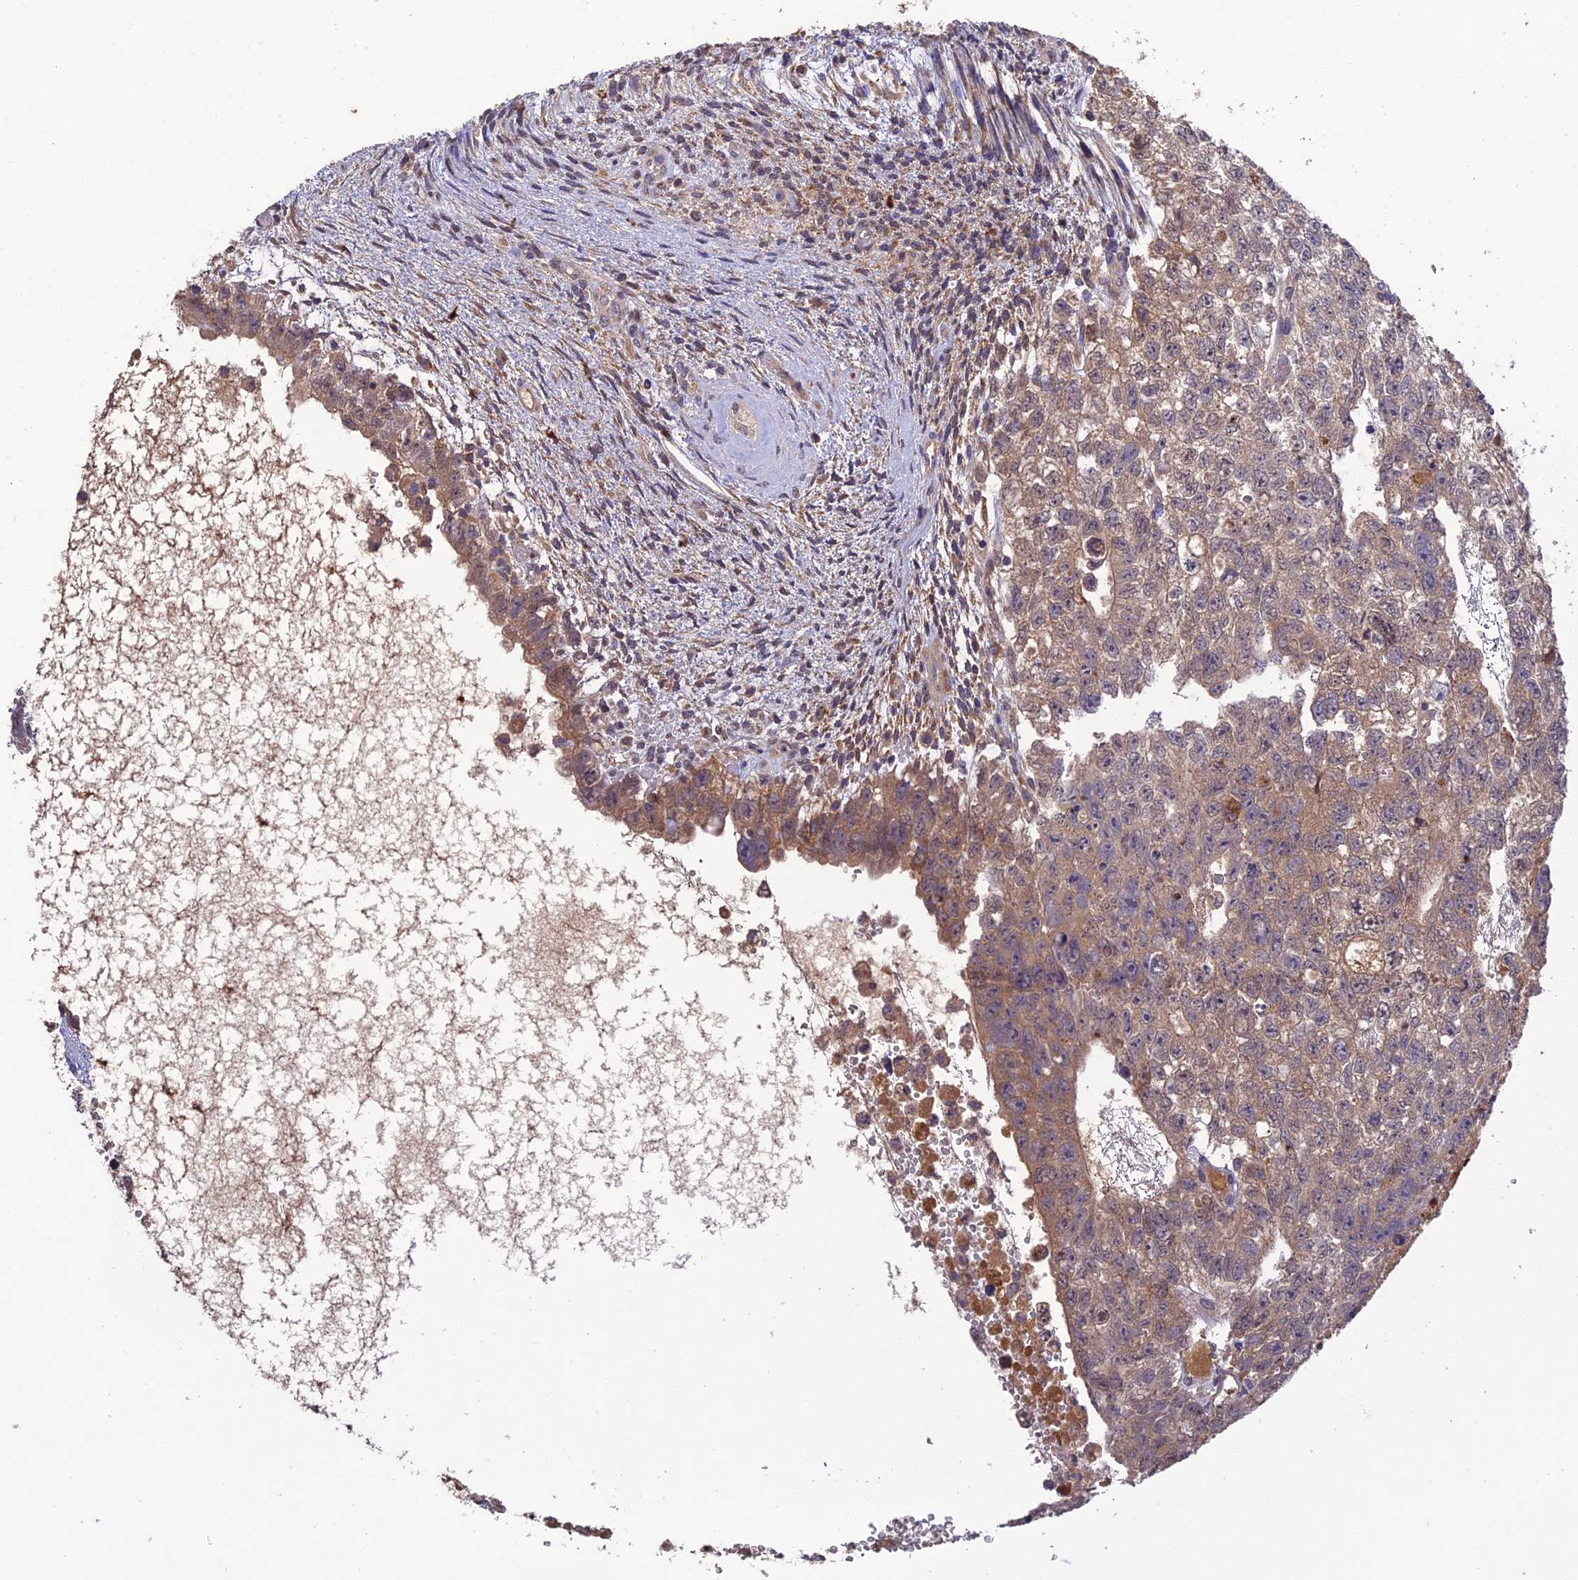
{"staining": {"intensity": "moderate", "quantity": "25%-75%", "location": "cytoplasmic/membranous"}, "tissue": "testis cancer", "cell_type": "Tumor cells", "image_type": "cancer", "snomed": [{"axis": "morphology", "description": "Carcinoma, Embryonal, NOS"}, {"axis": "topography", "description": "Testis"}], "caption": "Protein staining reveals moderate cytoplasmic/membranous expression in approximately 25%-75% of tumor cells in testis cancer (embryonal carcinoma).", "gene": "SLC39A13", "patient": {"sex": "male", "age": 26}}